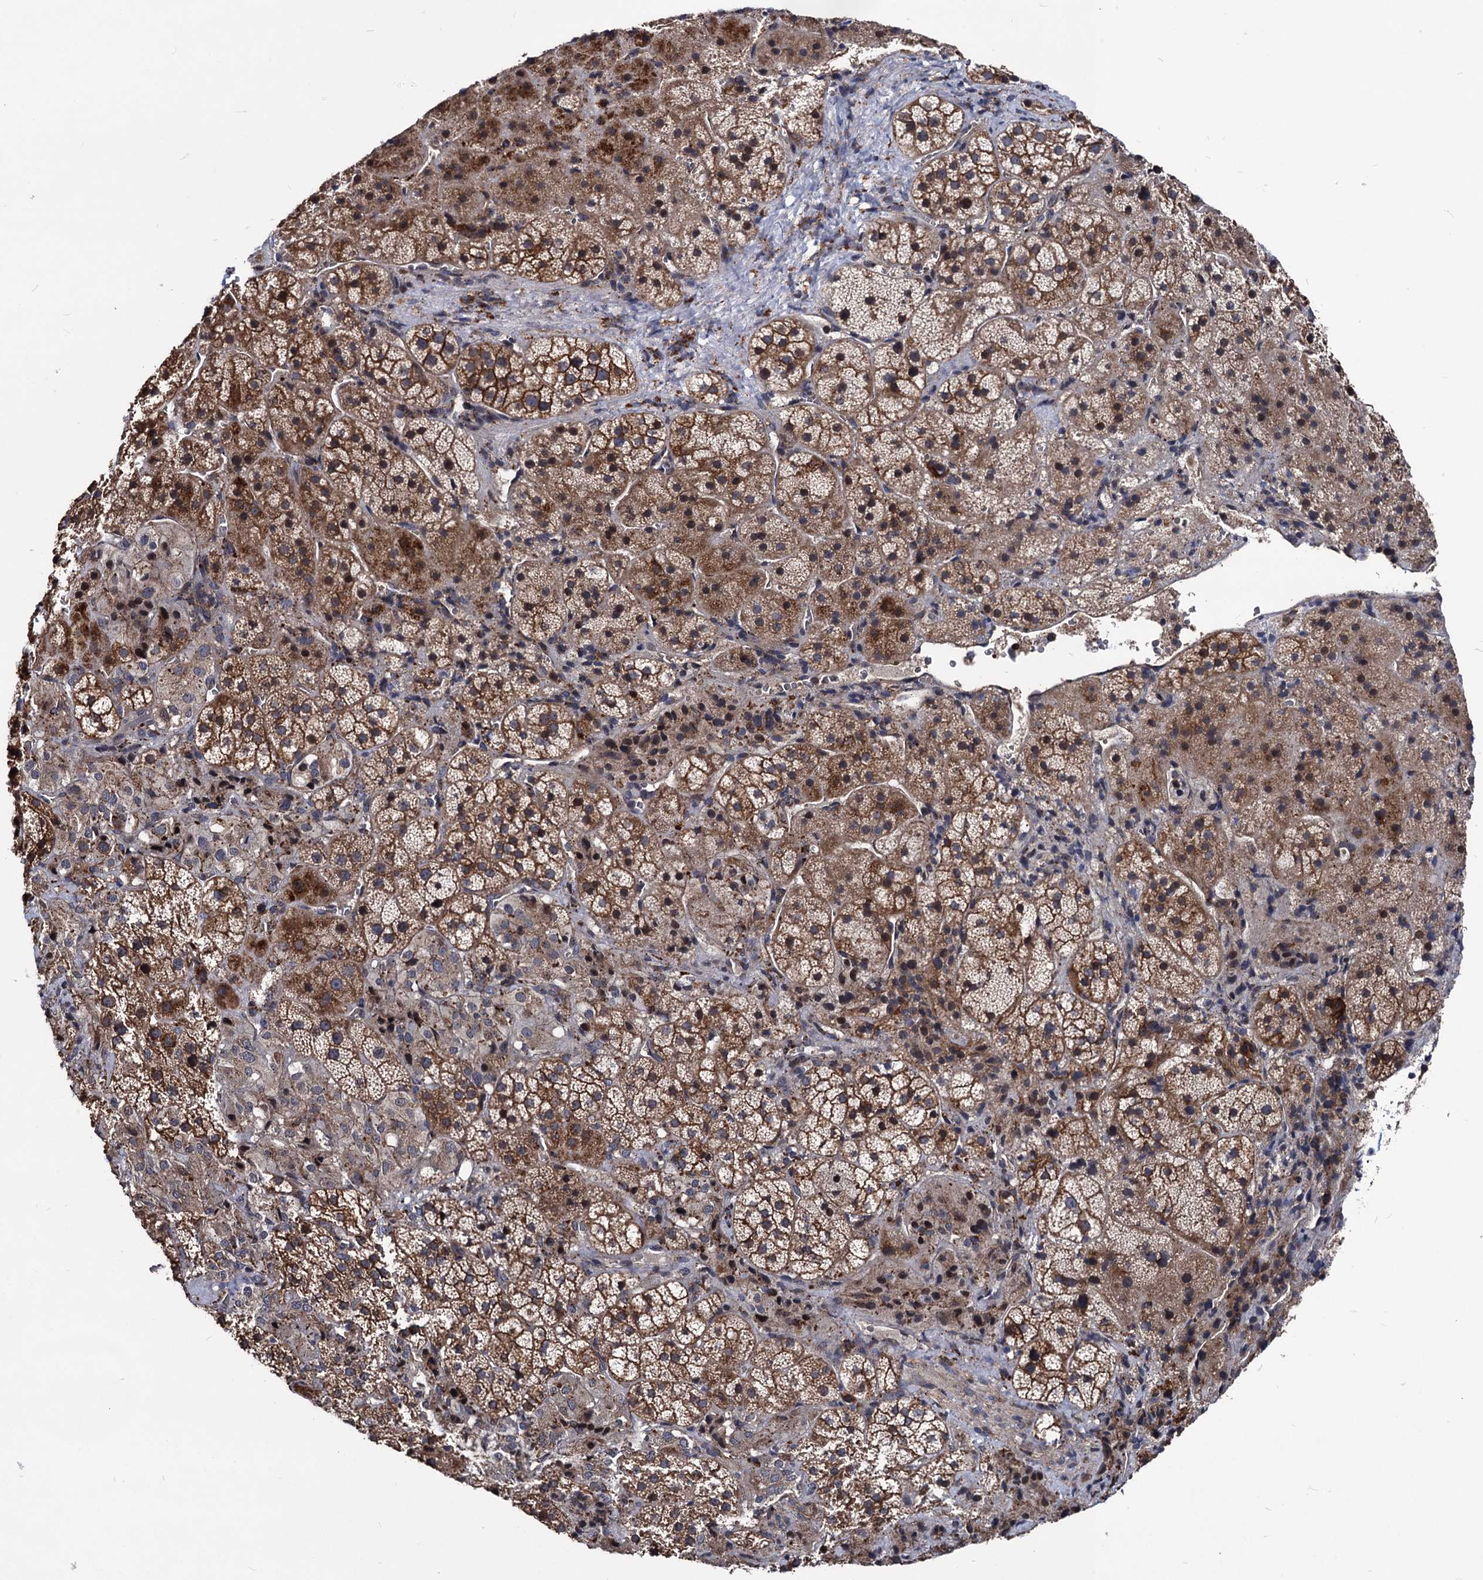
{"staining": {"intensity": "moderate", "quantity": ">75%", "location": "cytoplasmic/membranous"}, "tissue": "adrenal gland", "cell_type": "Glandular cells", "image_type": "normal", "snomed": [{"axis": "morphology", "description": "Normal tissue, NOS"}, {"axis": "topography", "description": "Adrenal gland"}], "caption": "IHC micrograph of normal human adrenal gland stained for a protein (brown), which exhibits medium levels of moderate cytoplasmic/membranous expression in about >75% of glandular cells.", "gene": "SMAGP", "patient": {"sex": "female", "age": 44}}